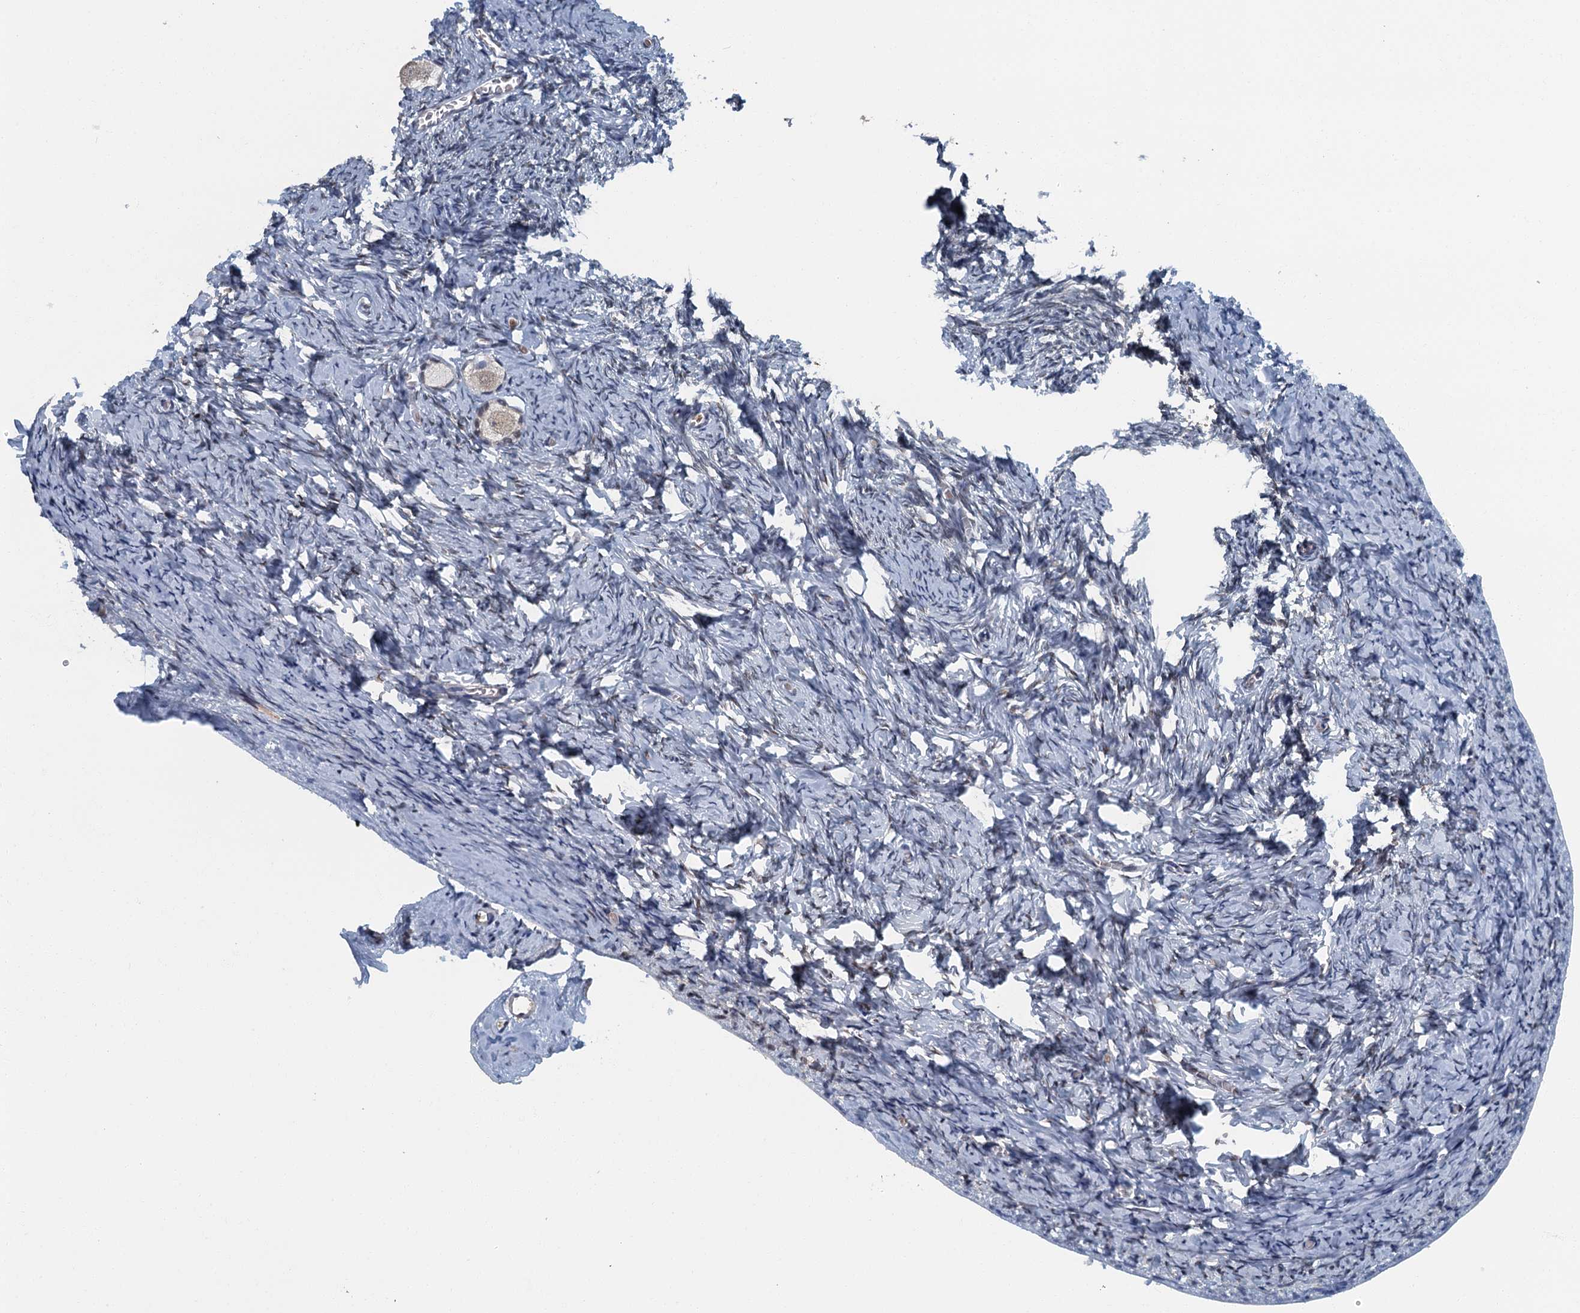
{"staining": {"intensity": "weak", "quantity": ">75%", "location": "nuclear"}, "tissue": "ovary", "cell_type": "Follicle cells", "image_type": "normal", "snomed": [{"axis": "morphology", "description": "Normal tissue, NOS"}, {"axis": "topography", "description": "Ovary"}], "caption": "DAB immunohistochemical staining of unremarkable ovary displays weak nuclear protein expression in about >75% of follicle cells. (Stains: DAB in brown, nuclei in blue, Microscopy: brightfield microscopy at high magnification).", "gene": "GADL1", "patient": {"sex": "female", "age": 27}}